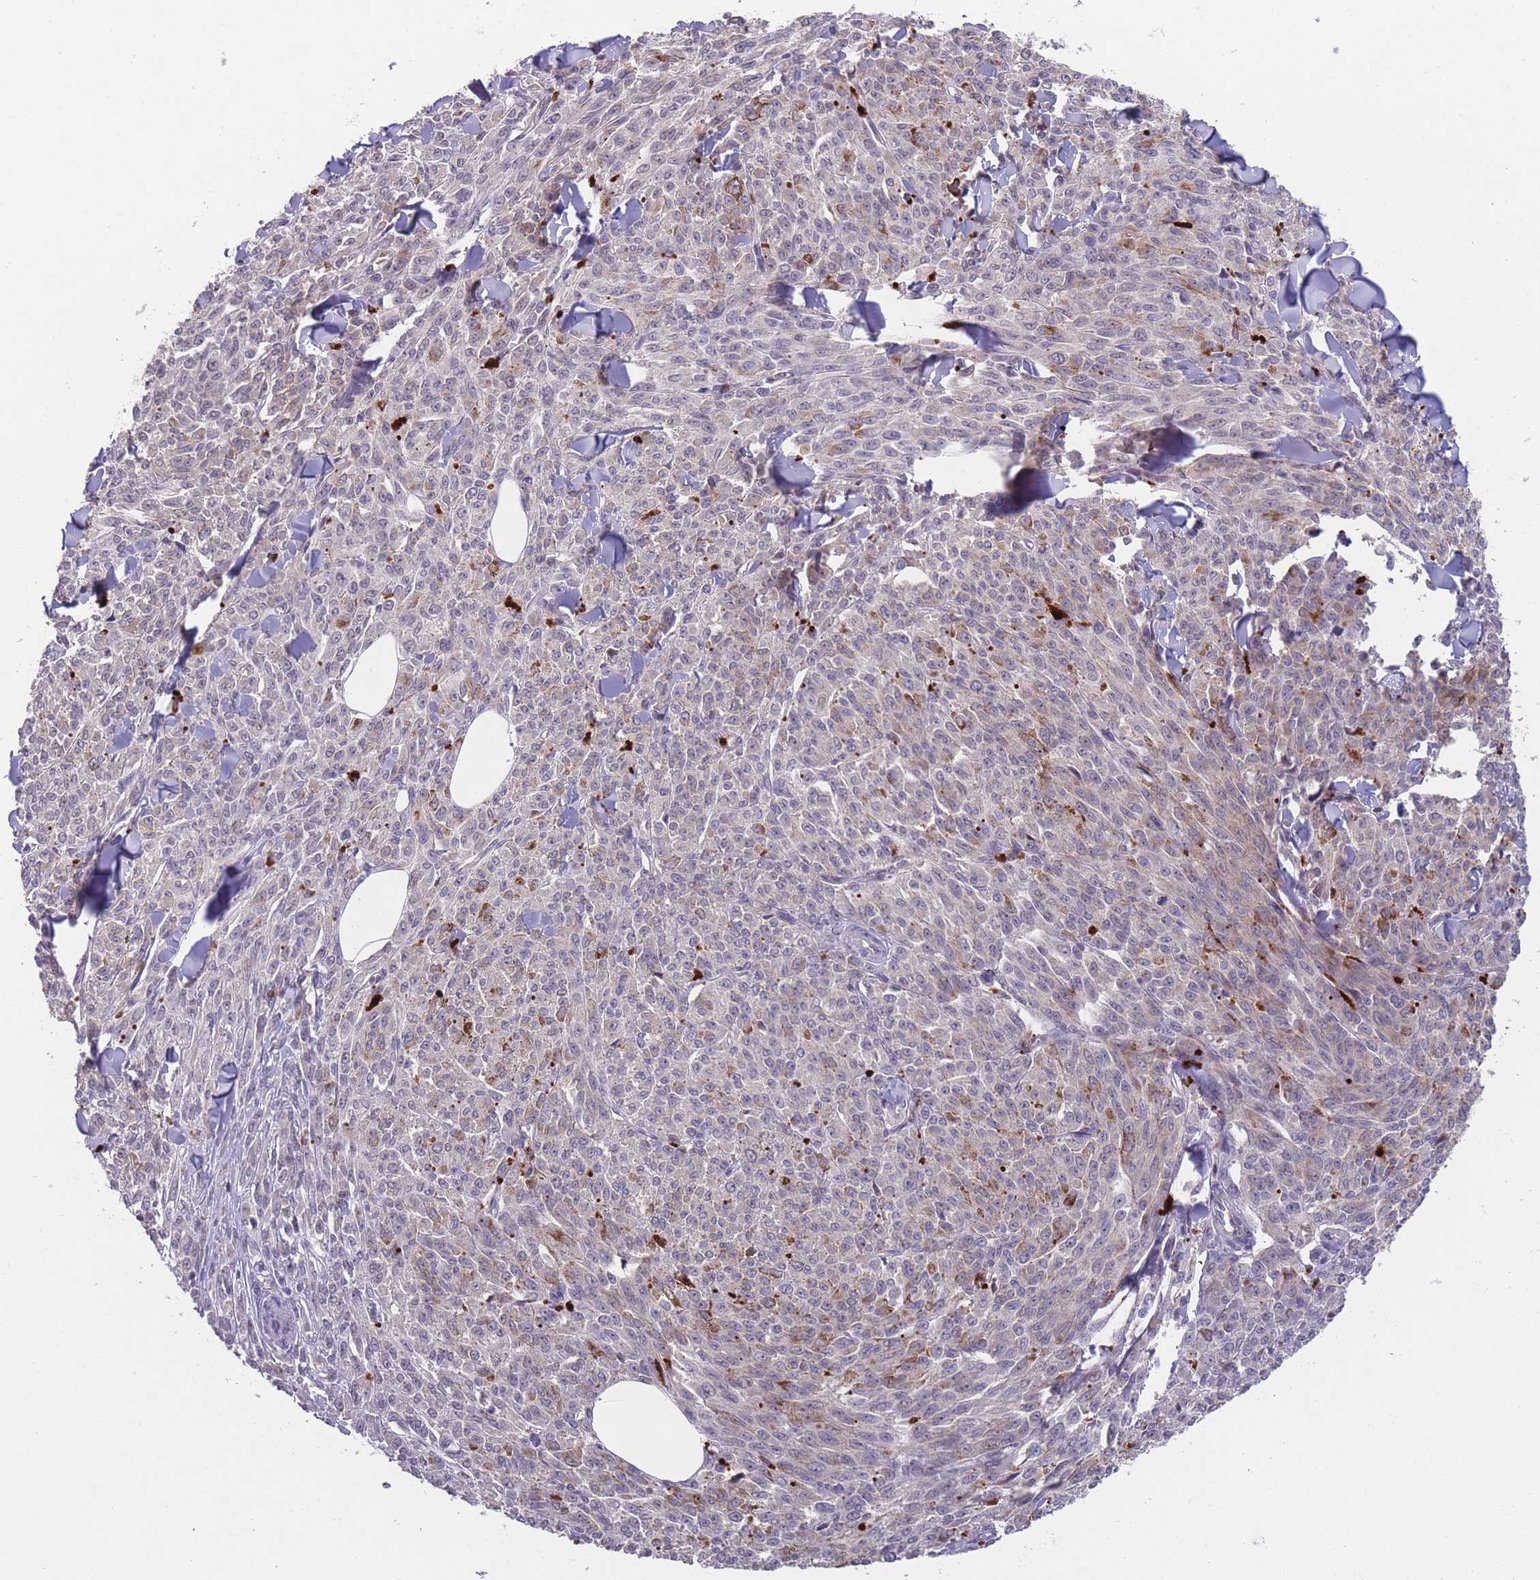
{"staining": {"intensity": "negative", "quantity": "none", "location": "none"}, "tissue": "melanoma", "cell_type": "Tumor cells", "image_type": "cancer", "snomed": [{"axis": "morphology", "description": "Malignant melanoma, NOS"}, {"axis": "topography", "description": "Skin"}], "caption": "DAB immunohistochemical staining of human malignant melanoma shows no significant staining in tumor cells. The staining is performed using DAB (3,3'-diaminobenzidine) brown chromogen with nuclei counter-stained in using hematoxylin.", "gene": "ADCYAP1R1", "patient": {"sex": "female", "age": 52}}